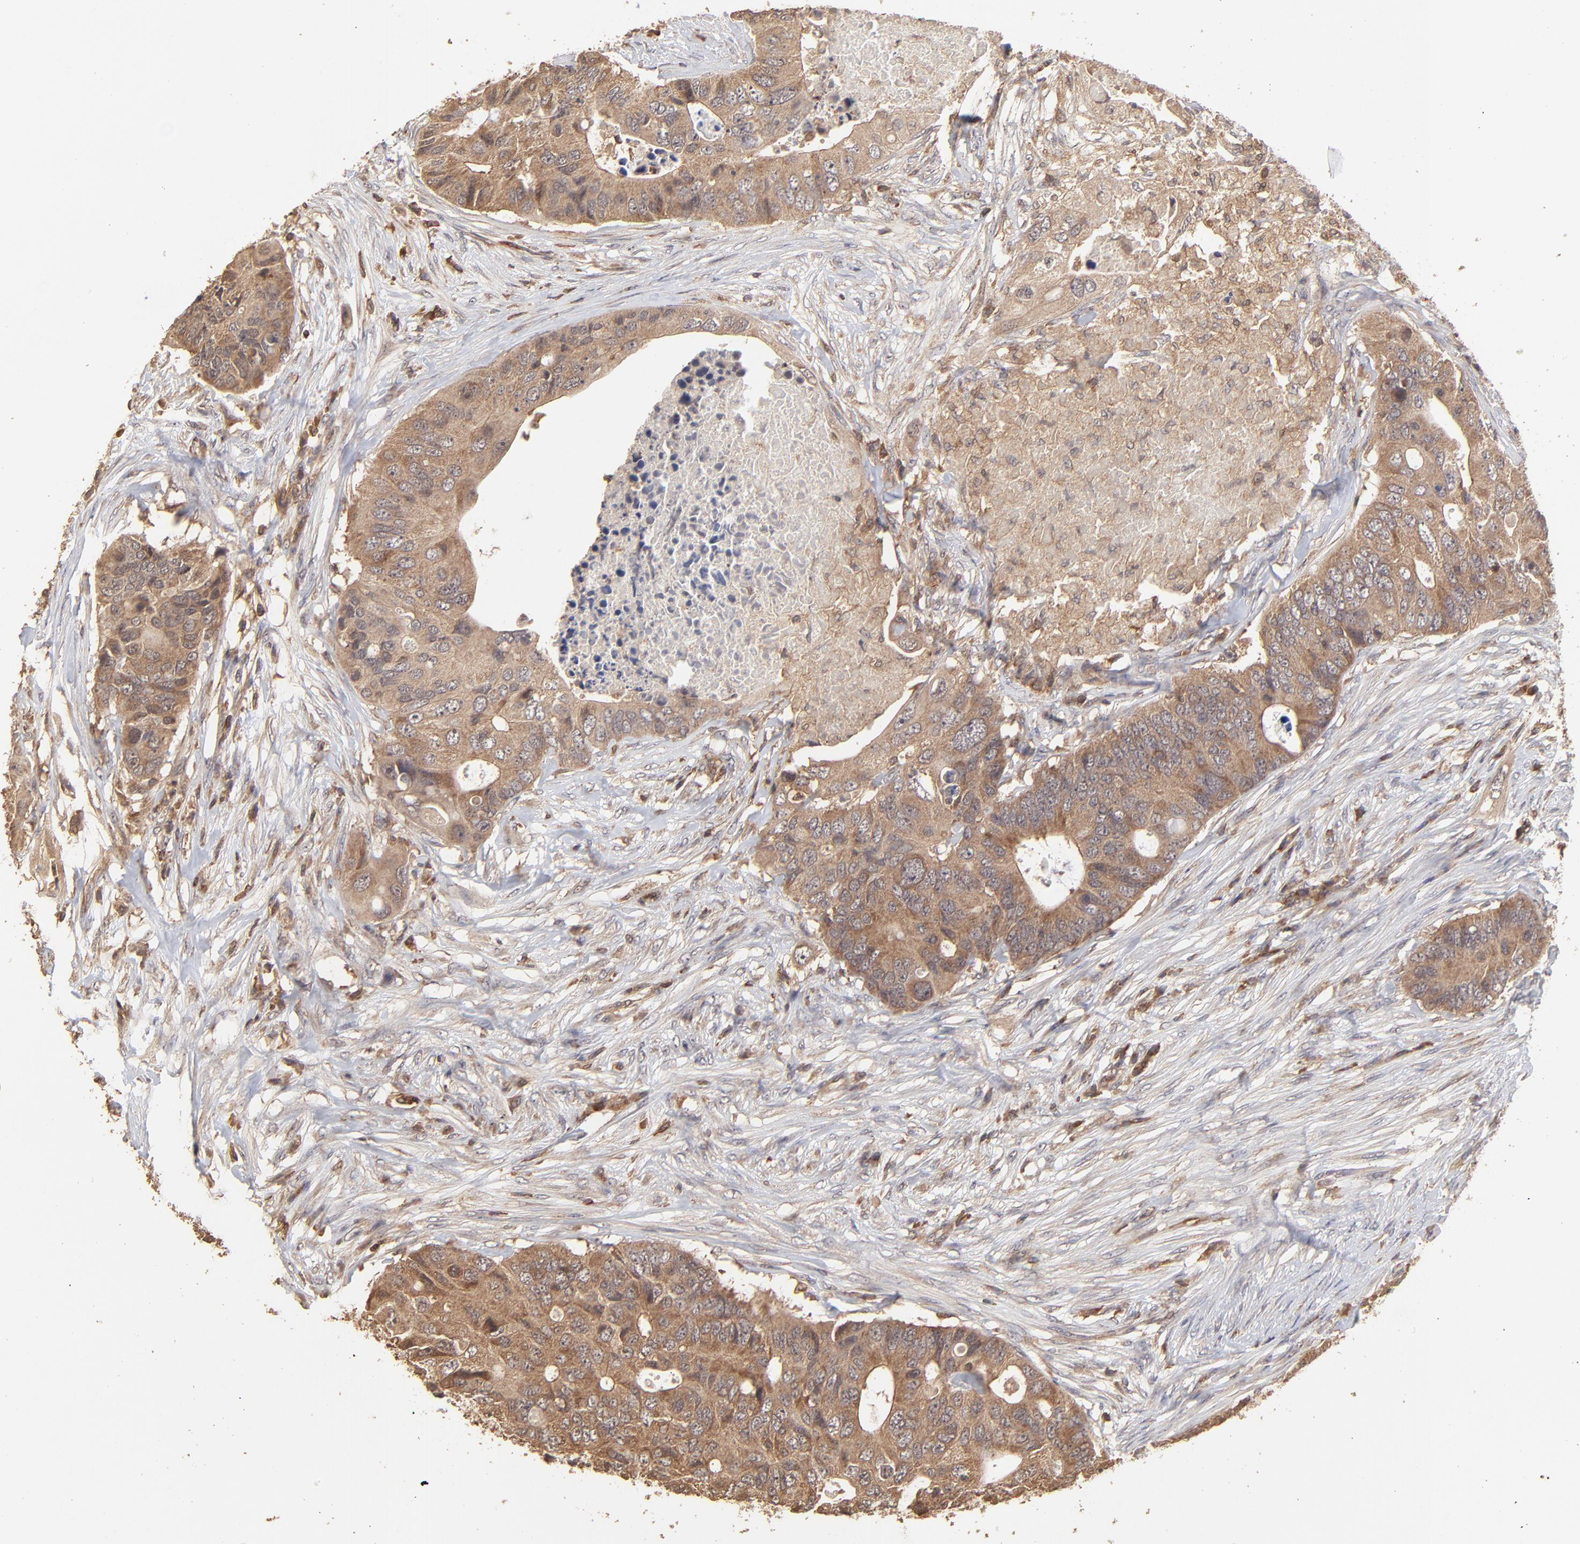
{"staining": {"intensity": "moderate", "quantity": ">75%", "location": "cytoplasmic/membranous"}, "tissue": "colorectal cancer", "cell_type": "Tumor cells", "image_type": "cancer", "snomed": [{"axis": "morphology", "description": "Adenocarcinoma, NOS"}, {"axis": "topography", "description": "Colon"}], "caption": "Colorectal cancer stained for a protein displays moderate cytoplasmic/membranous positivity in tumor cells.", "gene": "STON2", "patient": {"sex": "male", "age": 71}}